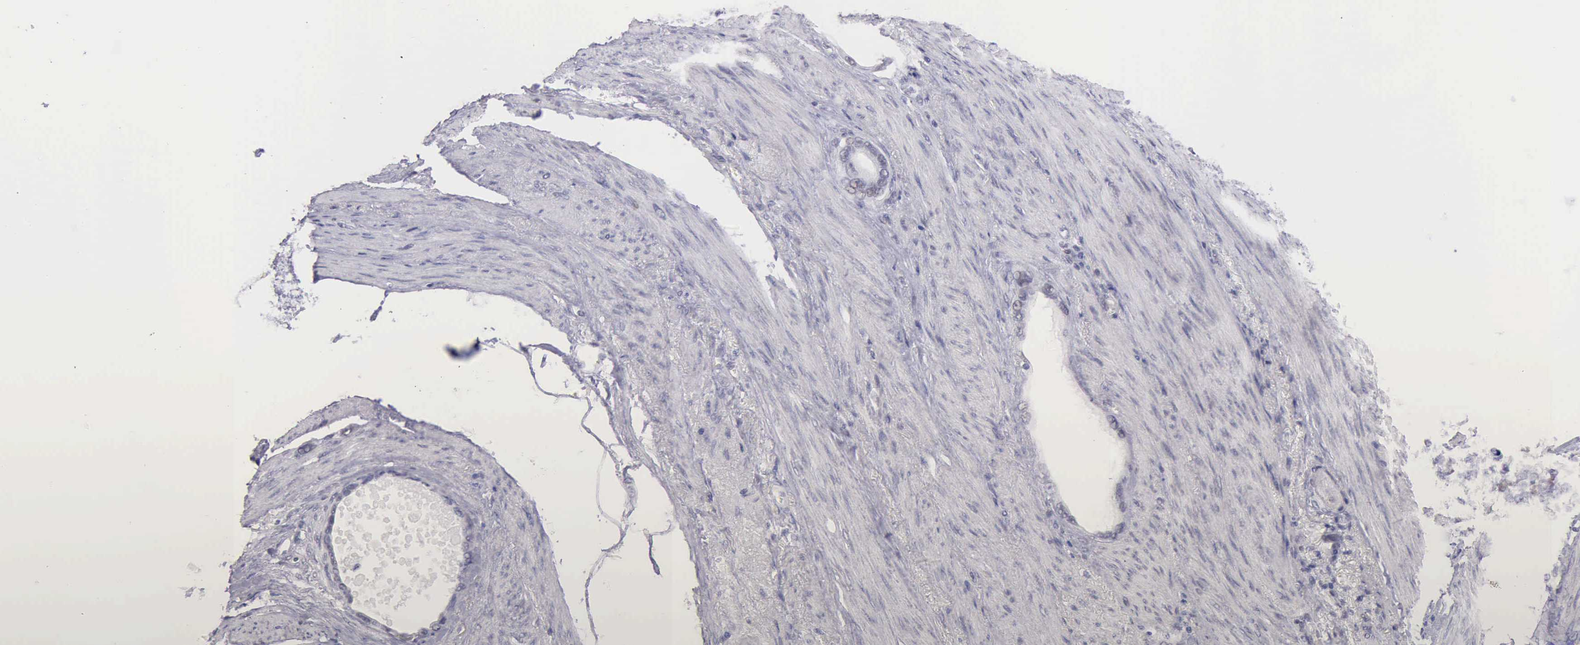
{"staining": {"intensity": "negative", "quantity": "none", "location": "none"}, "tissue": "stomach cancer", "cell_type": "Tumor cells", "image_type": "cancer", "snomed": [{"axis": "morphology", "description": "Adenocarcinoma, NOS"}, {"axis": "topography", "description": "Stomach"}], "caption": "A micrograph of adenocarcinoma (stomach) stained for a protein displays no brown staining in tumor cells.", "gene": "EP300", "patient": {"sex": "male", "age": 78}}